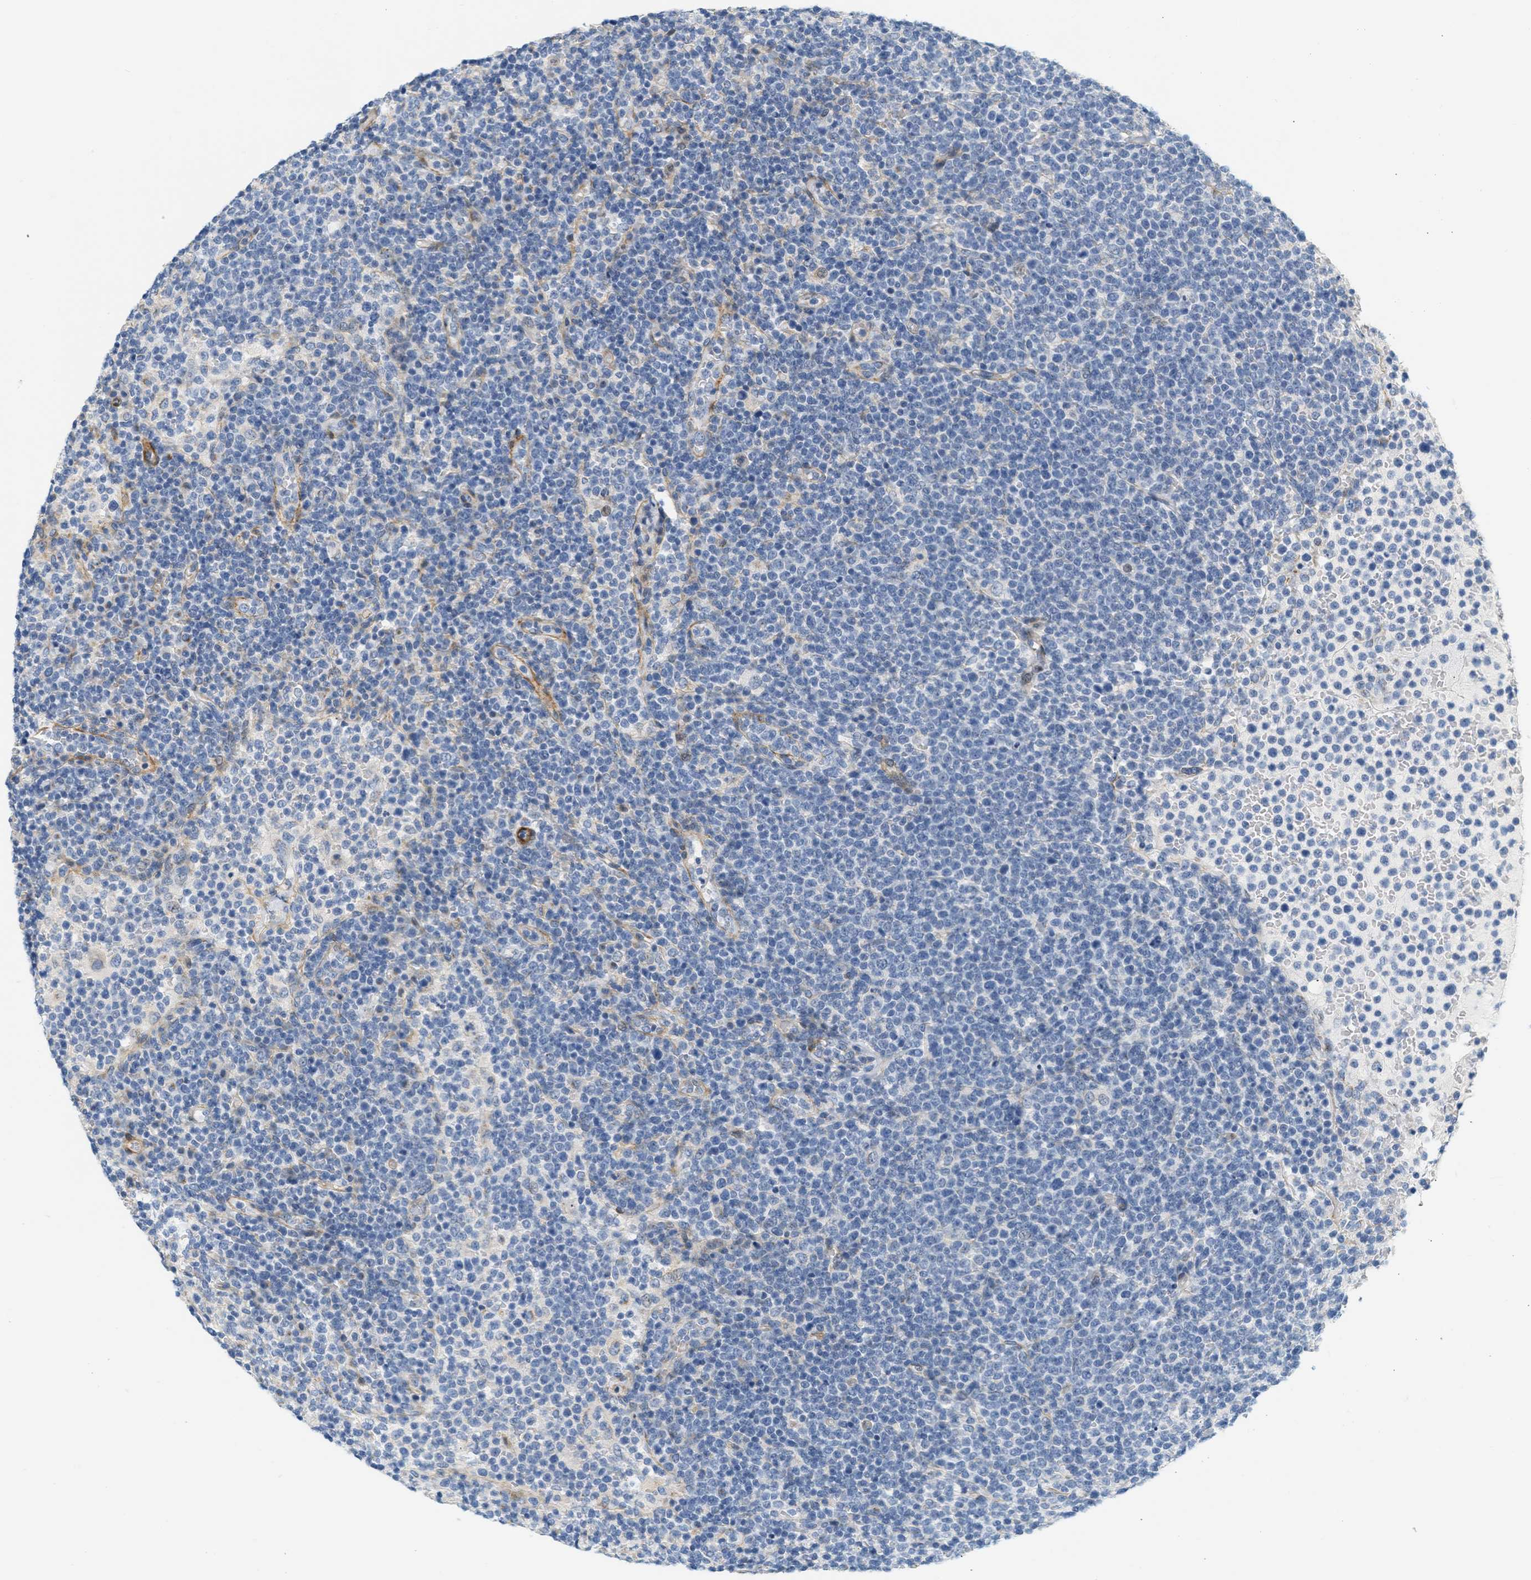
{"staining": {"intensity": "negative", "quantity": "none", "location": "none"}, "tissue": "lymphoma", "cell_type": "Tumor cells", "image_type": "cancer", "snomed": [{"axis": "morphology", "description": "Malignant lymphoma, non-Hodgkin's type, High grade"}, {"axis": "topography", "description": "Lymph node"}], "caption": "Lymphoma stained for a protein using immunohistochemistry (IHC) shows no staining tumor cells.", "gene": "SLC30A7", "patient": {"sex": "male", "age": 61}}